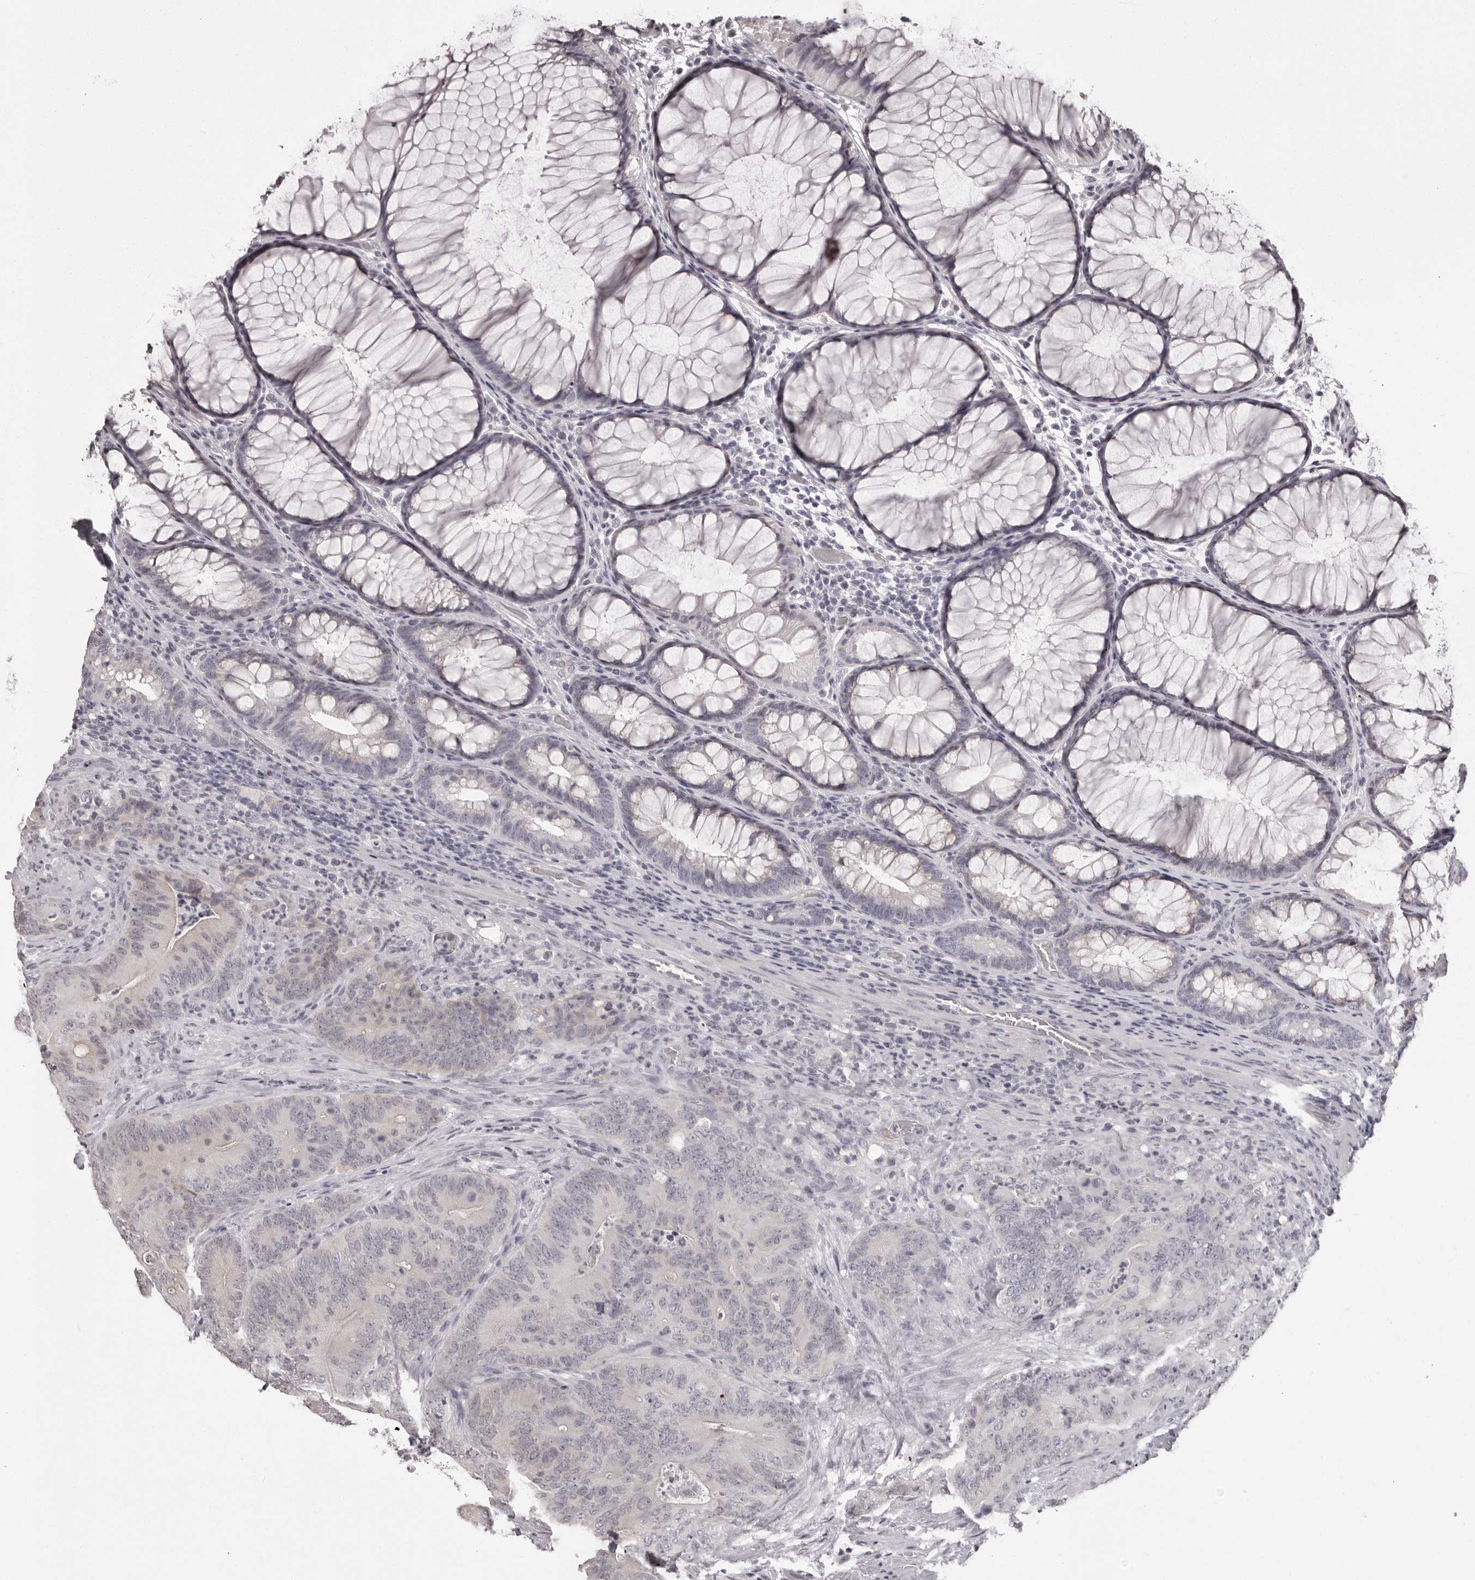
{"staining": {"intensity": "negative", "quantity": "none", "location": "none"}, "tissue": "colorectal cancer", "cell_type": "Tumor cells", "image_type": "cancer", "snomed": [{"axis": "morphology", "description": "Normal tissue, NOS"}, {"axis": "topography", "description": "Colon"}], "caption": "High magnification brightfield microscopy of colorectal cancer stained with DAB (3,3'-diaminobenzidine) (brown) and counterstained with hematoxylin (blue): tumor cells show no significant staining.", "gene": "C8orf74", "patient": {"sex": "female", "age": 82}}